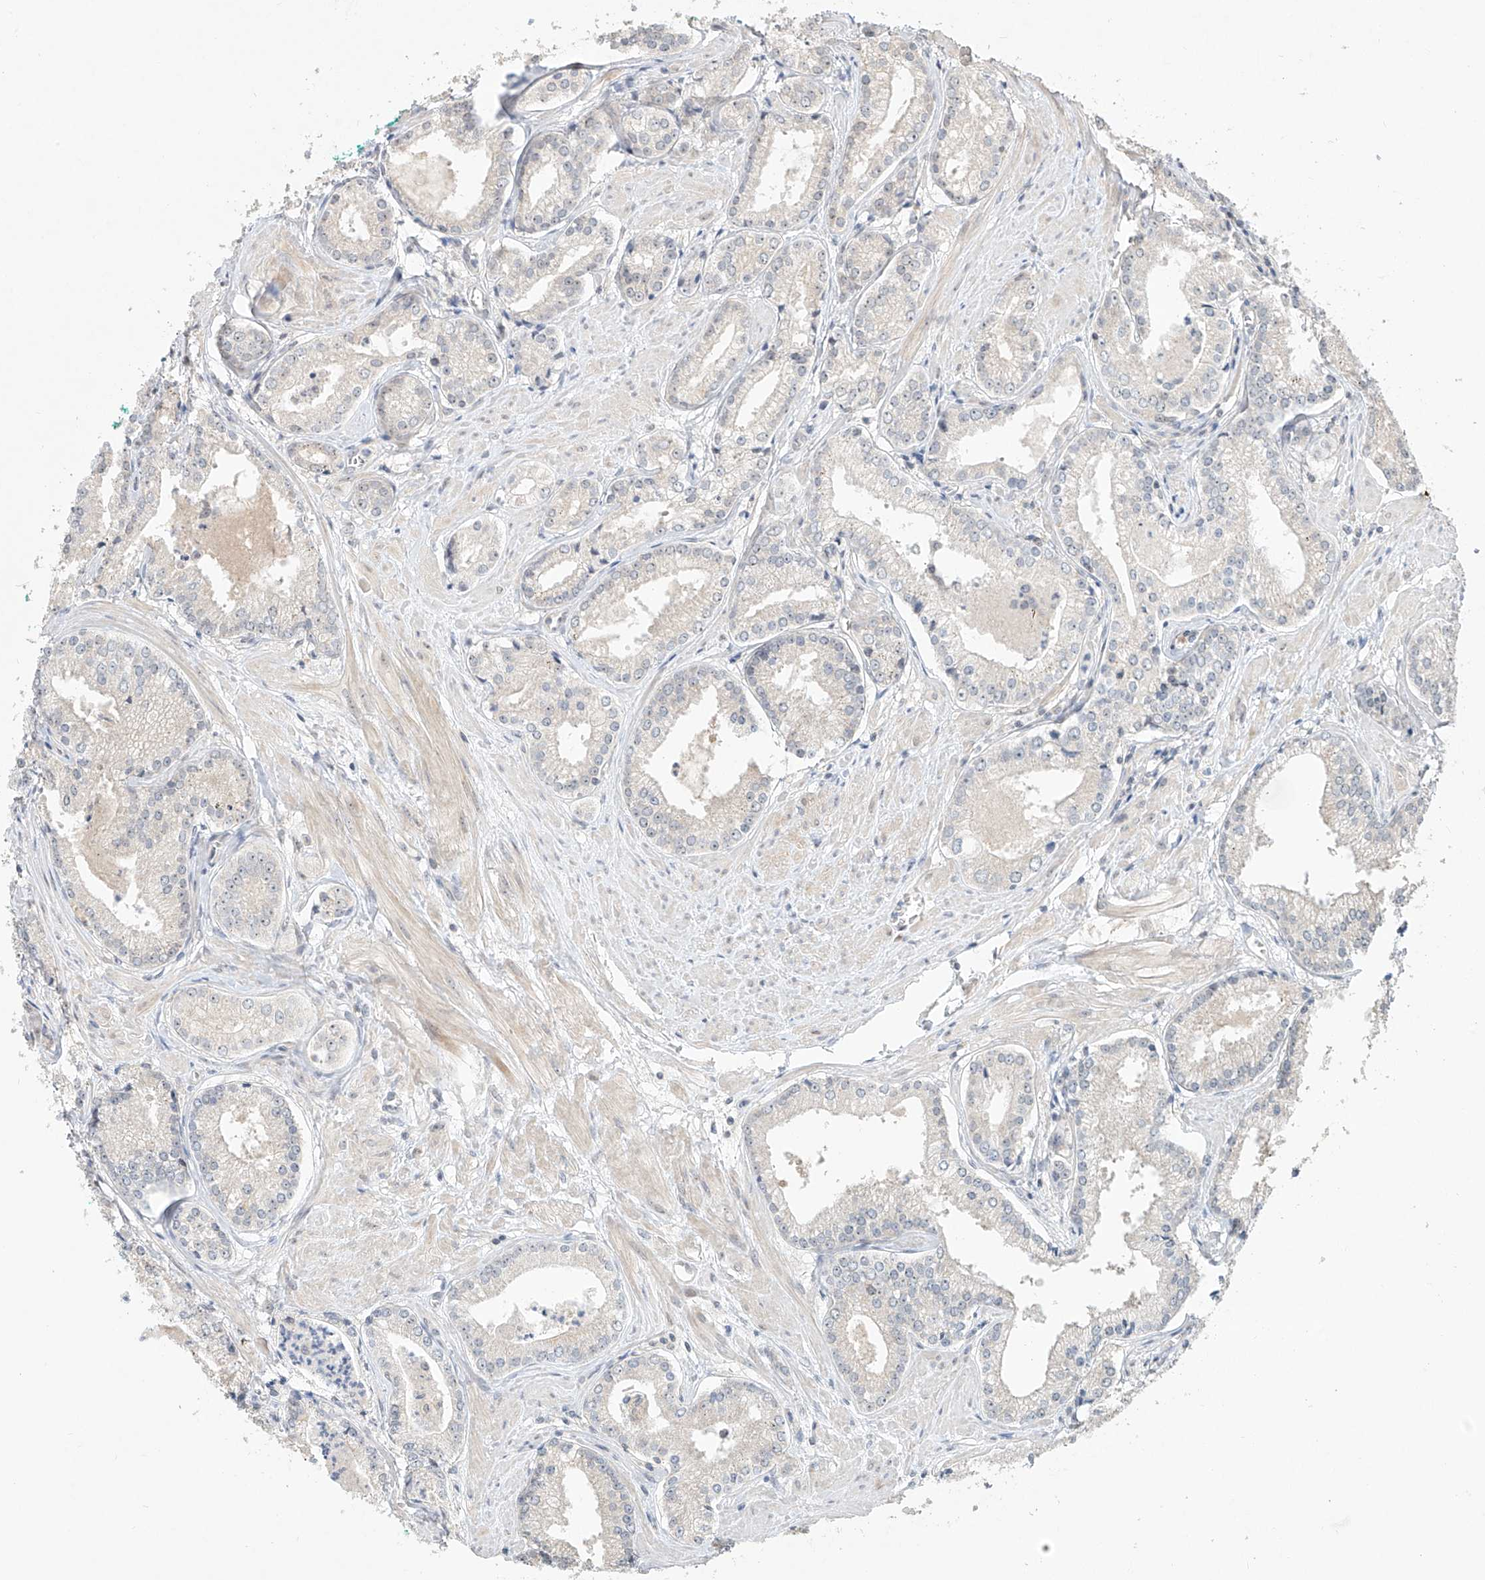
{"staining": {"intensity": "weak", "quantity": "<25%", "location": "cytoplasmic/membranous"}, "tissue": "prostate cancer", "cell_type": "Tumor cells", "image_type": "cancer", "snomed": [{"axis": "morphology", "description": "Adenocarcinoma, Low grade"}, {"axis": "topography", "description": "Prostate"}], "caption": "Immunohistochemical staining of human prostate adenocarcinoma (low-grade) demonstrates no significant expression in tumor cells.", "gene": "TASP1", "patient": {"sex": "male", "age": 54}}